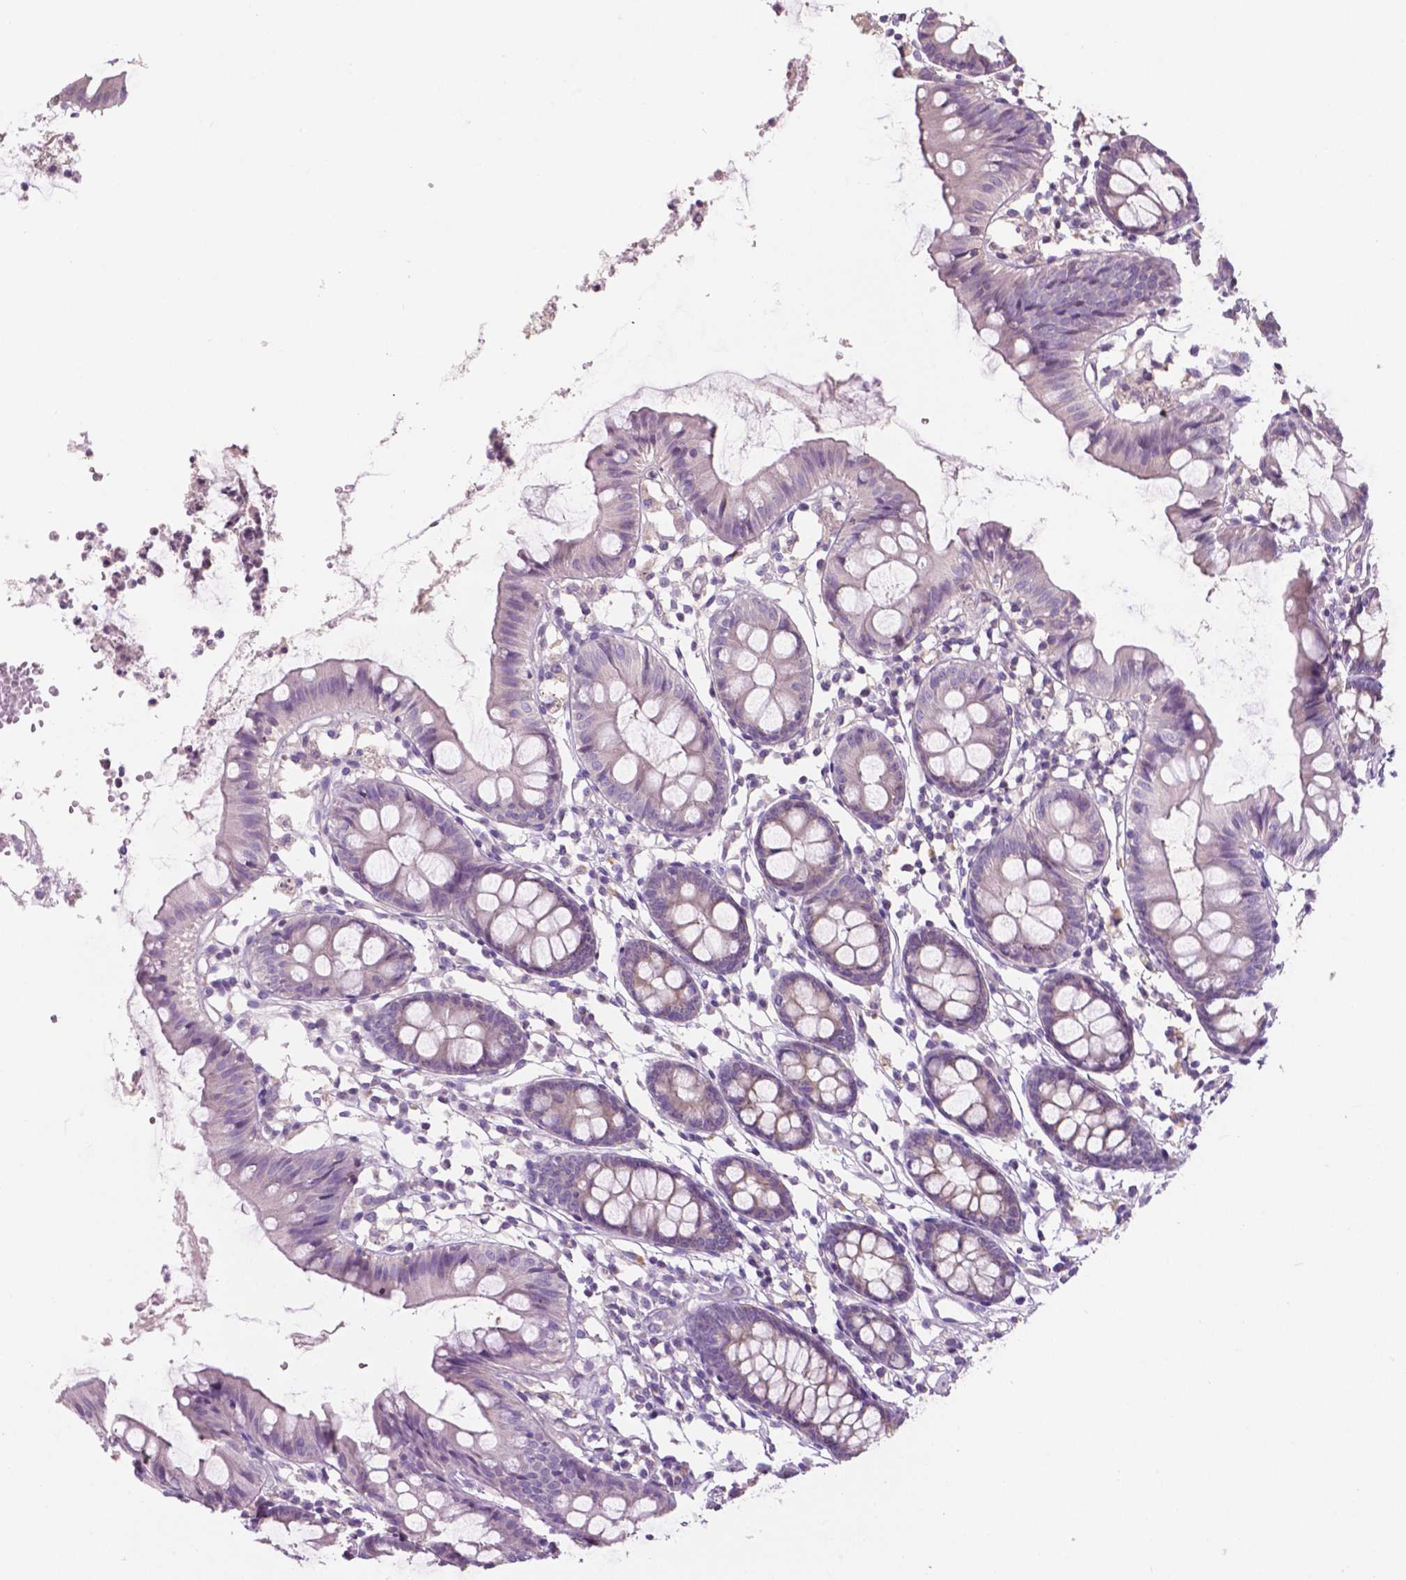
{"staining": {"intensity": "weak", "quantity": "<25%", "location": "cytoplasmic/membranous"}, "tissue": "colon", "cell_type": "Endothelial cells", "image_type": "normal", "snomed": [{"axis": "morphology", "description": "Normal tissue, NOS"}, {"axis": "topography", "description": "Colon"}], "caption": "The photomicrograph exhibits no significant positivity in endothelial cells of colon.", "gene": "SBSN", "patient": {"sex": "female", "age": 84}}